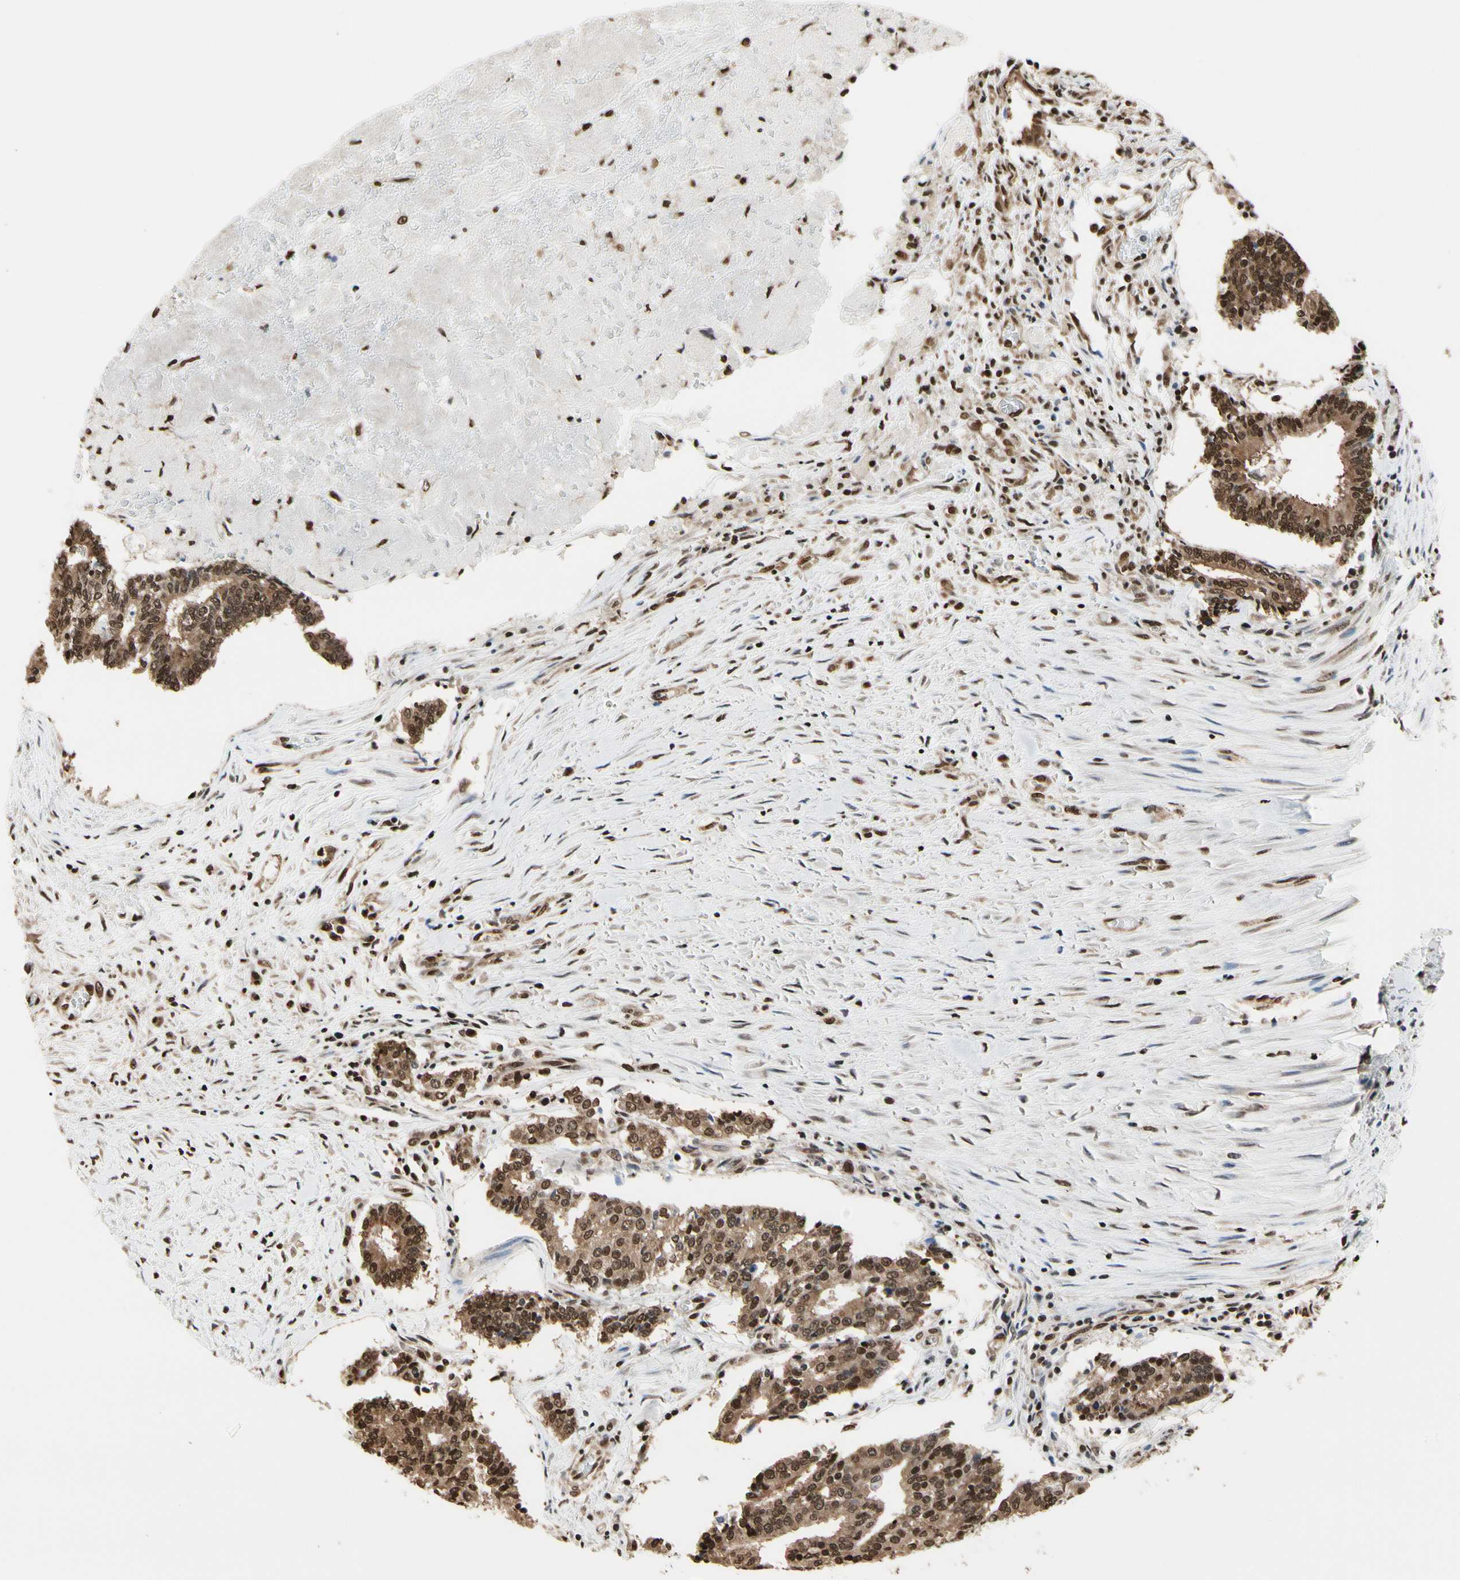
{"staining": {"intensity": "strong", "quantity": ">75%", "location": "cytoplasmic/membranous,nuclear"}, "tissue": "prostate cancer", "cell_type": "Tumor cells", "image_type": "cancer", "snomed": [{"axis": "morphology", "description": "Adenocarcinoma, High grade"}, {"axis": "topography", "description": "Prostate"}], "caption": "This is an image of immunohistochemistry staining of prostate cancer (adenocarcinoma (high-grade)), which shows strong staining in the cytoplasmic/membranous and nuclear of tumor cells.", "gene": "HNRNPK", "patient": {"sex": "male", "age": 55}}